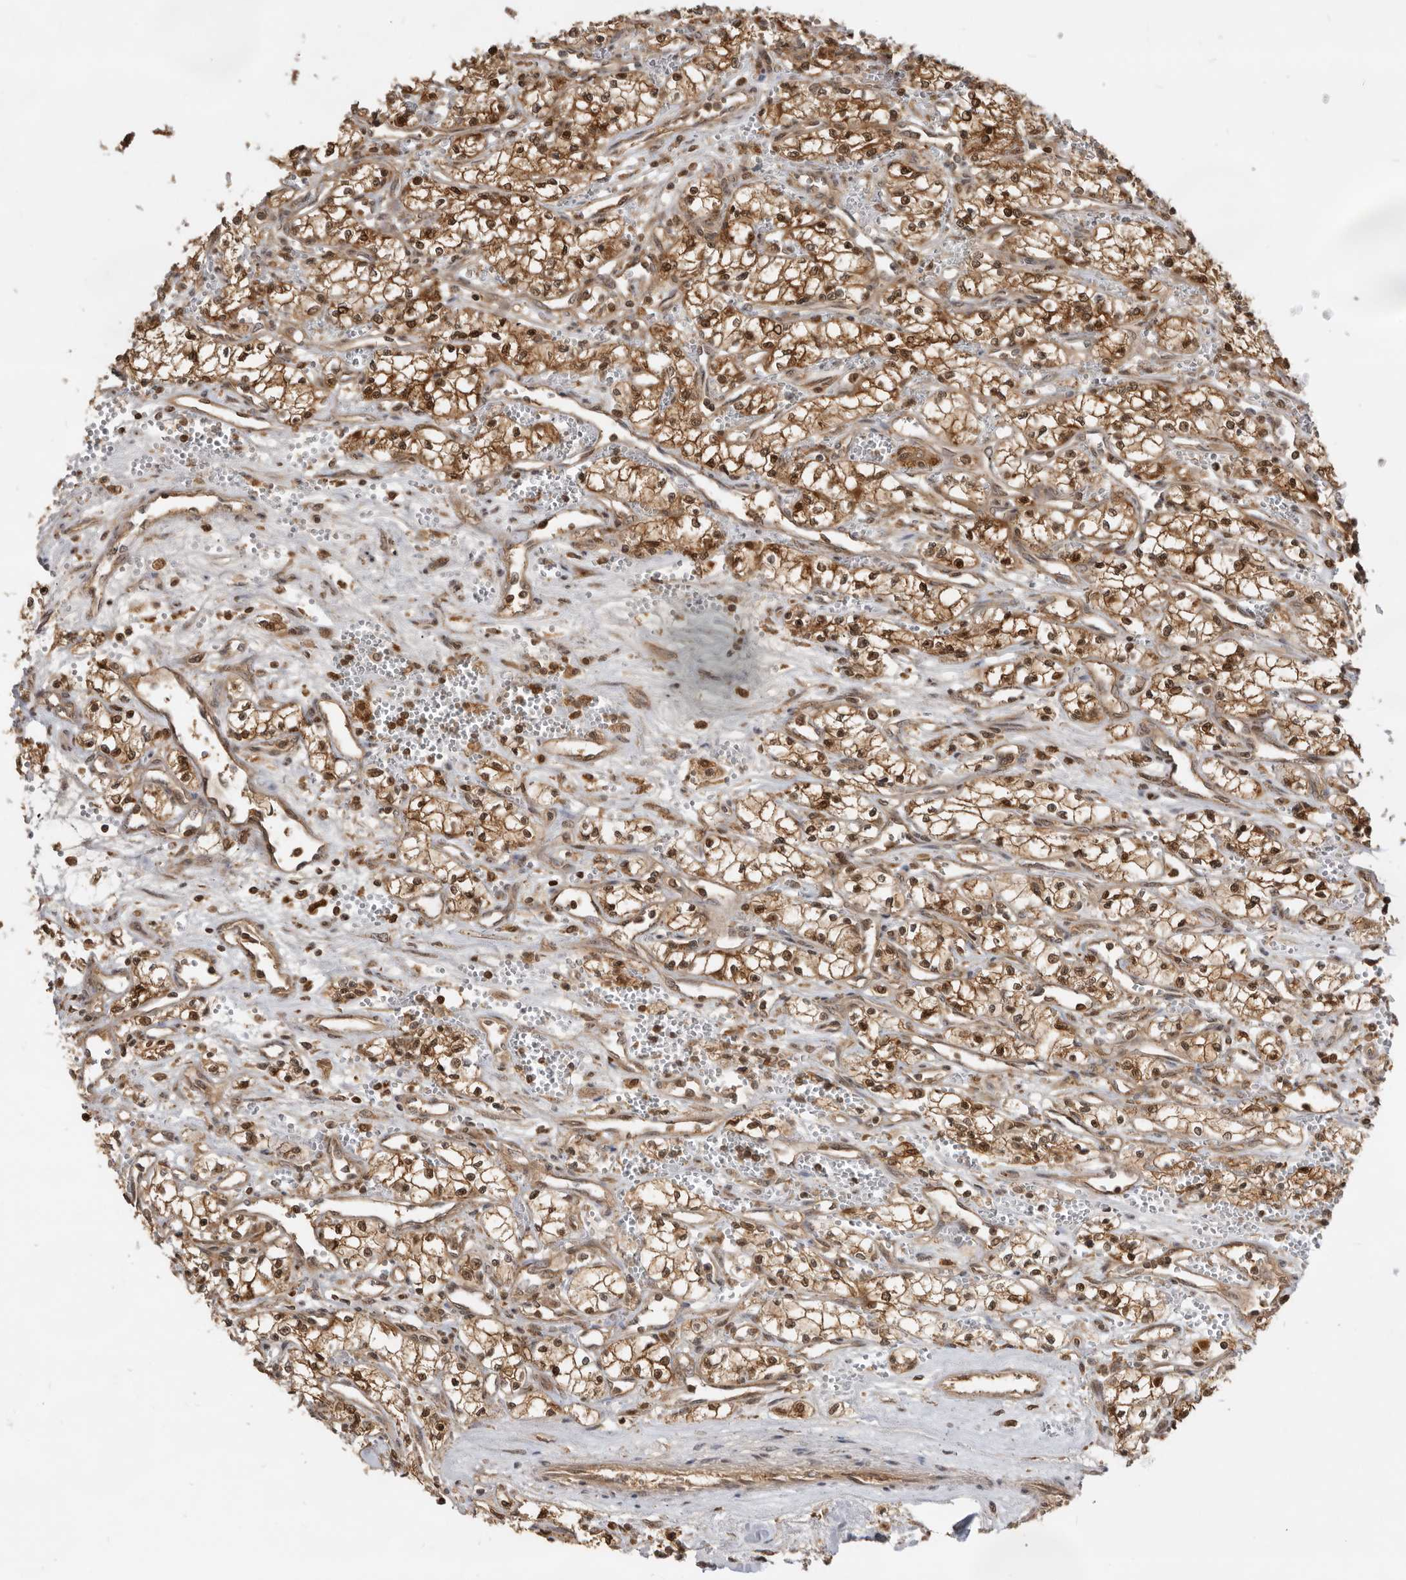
{"staining": {"intensity": "moderate", "quantity": ">75%", "location": "cytoplasmic/membranous,nuclear"}, "tissue": "renal cancer", "cell_type": "Tumor cells", "image_type": "cancer", "snomed": [{"axis": "morphology", "description": "Adenocarcinoma, NOS"}, {"axis": "topography", "description": "Kidney"}], "caption": "Moderate cytoplasmic/membranous and nuclear protein expression is present in about >75% of tumor cells in renal cancer.", "gene": "ADPRS", "patient": {"sex": "male", "age": 59}}